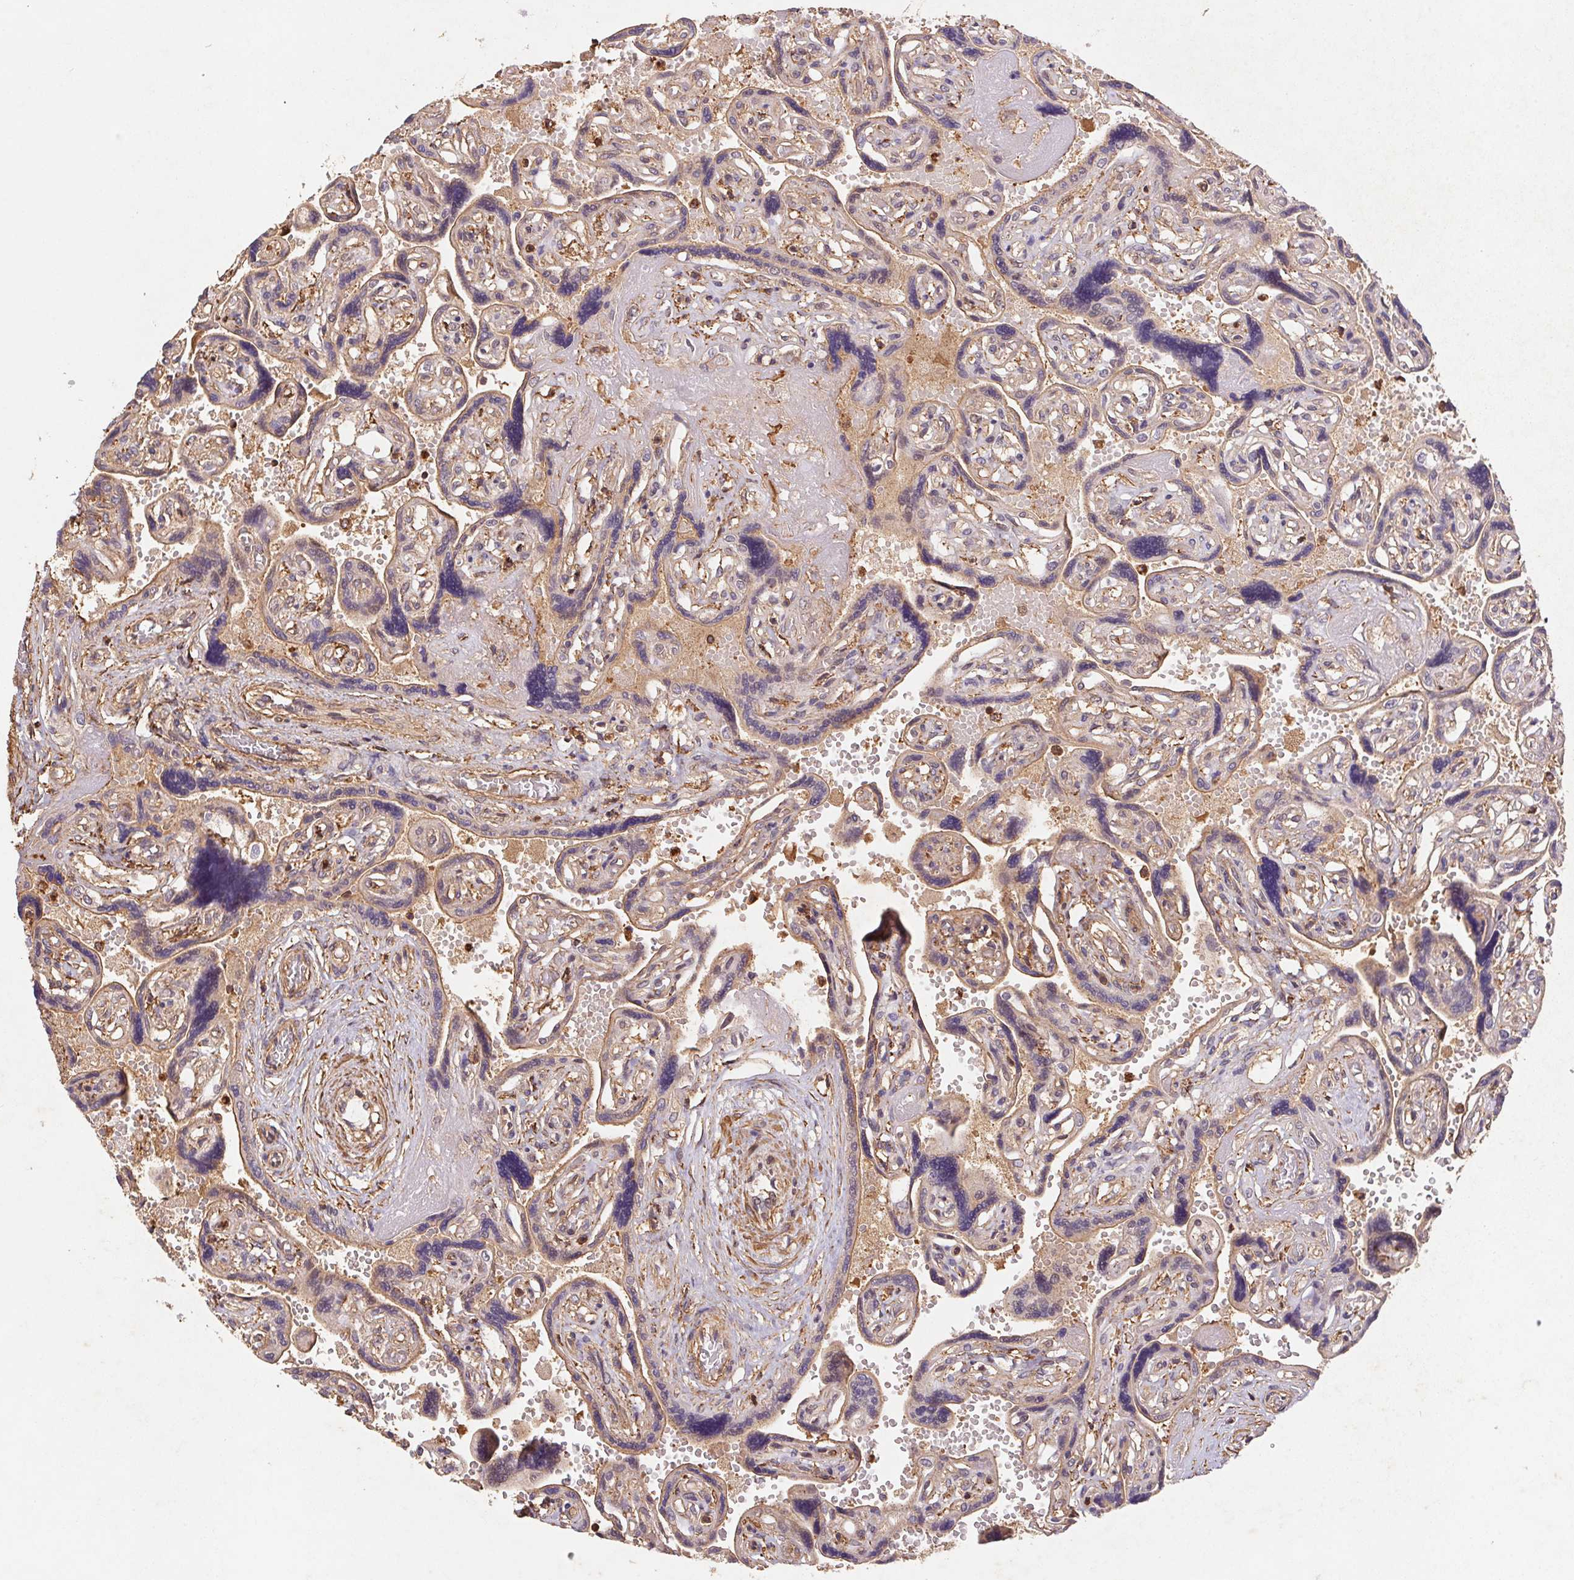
{"staining": {"intensity": "weak", "quantity": "25%-75%", "location": "cytoplasmic/membranous"}, "tissue": "placenta", "cell_type": "Decidual cells", "image_type": "normal", "snomed": [{"axis": "morphology", "description": "Normal tissue, NOS"}, {"axis": "topography", "description": "Placenta"}], "caption": "Immunohistochemical staining of benign human placenta demonstrates weak cytoplasmic/membranous protein positivity in about 25%-75% of decidual cells.", "gene": "ATG10", "patient": {"sex": "female", "age": 32}}